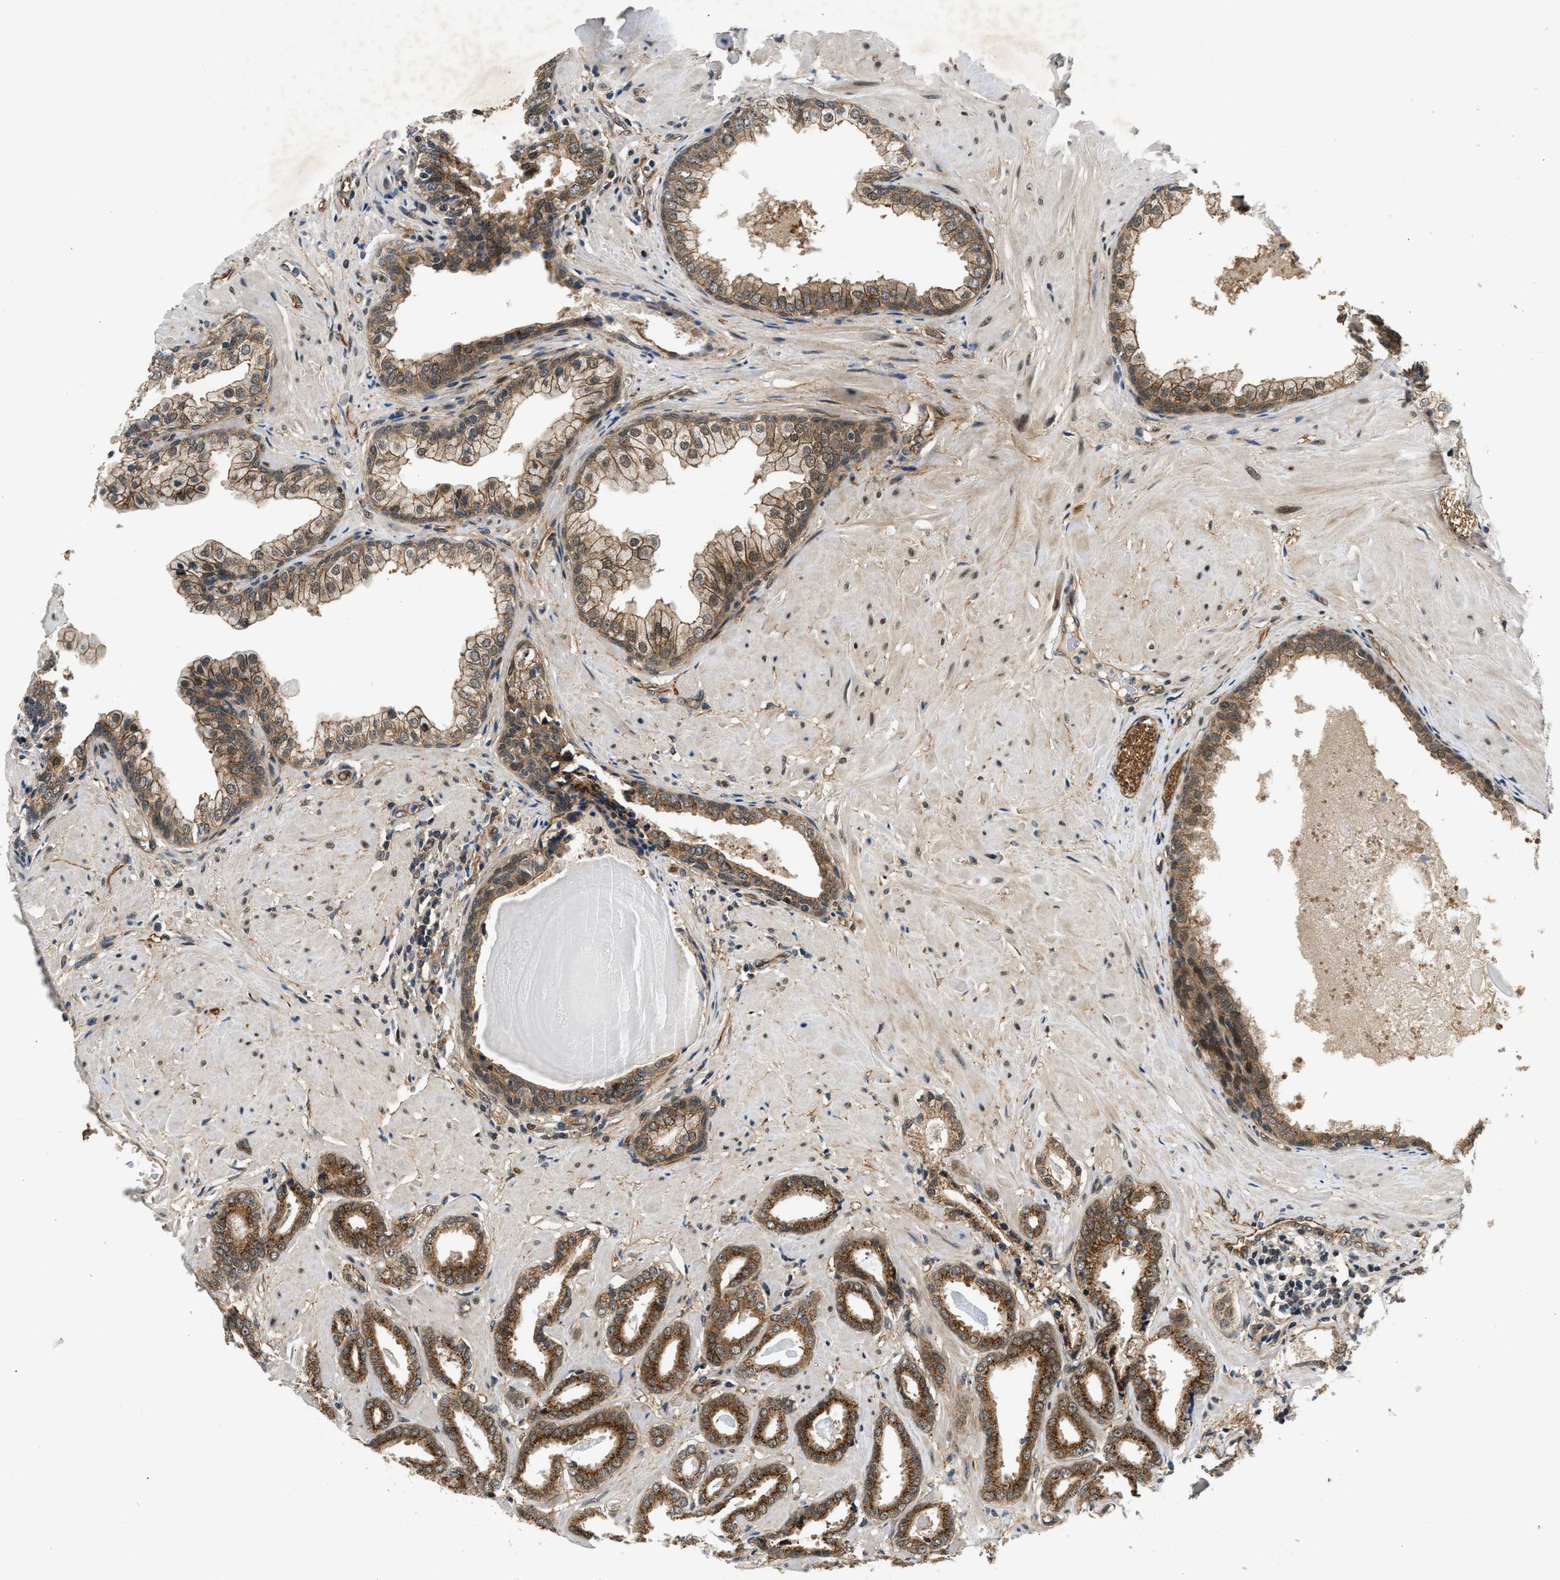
{"staining": {"intensity": "strong", "quantity": ">75%", "location": "cytoplasmic/membranous"}, "tissue": "prostate cancer", "cell_type": "Tumor cells", "image_type": "cancer", "snomed": [{"axis": "morphology", "description": "Adenocarcinoma, Low grade"}, {"axis": "topography", "description": "Prostate"}], "caption": "High-power microscopy captured an immunohistochemistry image of low-grade adenocarcinoma (prostate), revealing strong cytoplasmic/membranous positivity in about >75% of tumor cells. (IHC, brightfield microscopy, high magnification).", "gene": "COPS2", "patient": {"sex": "male", "age": 53}}